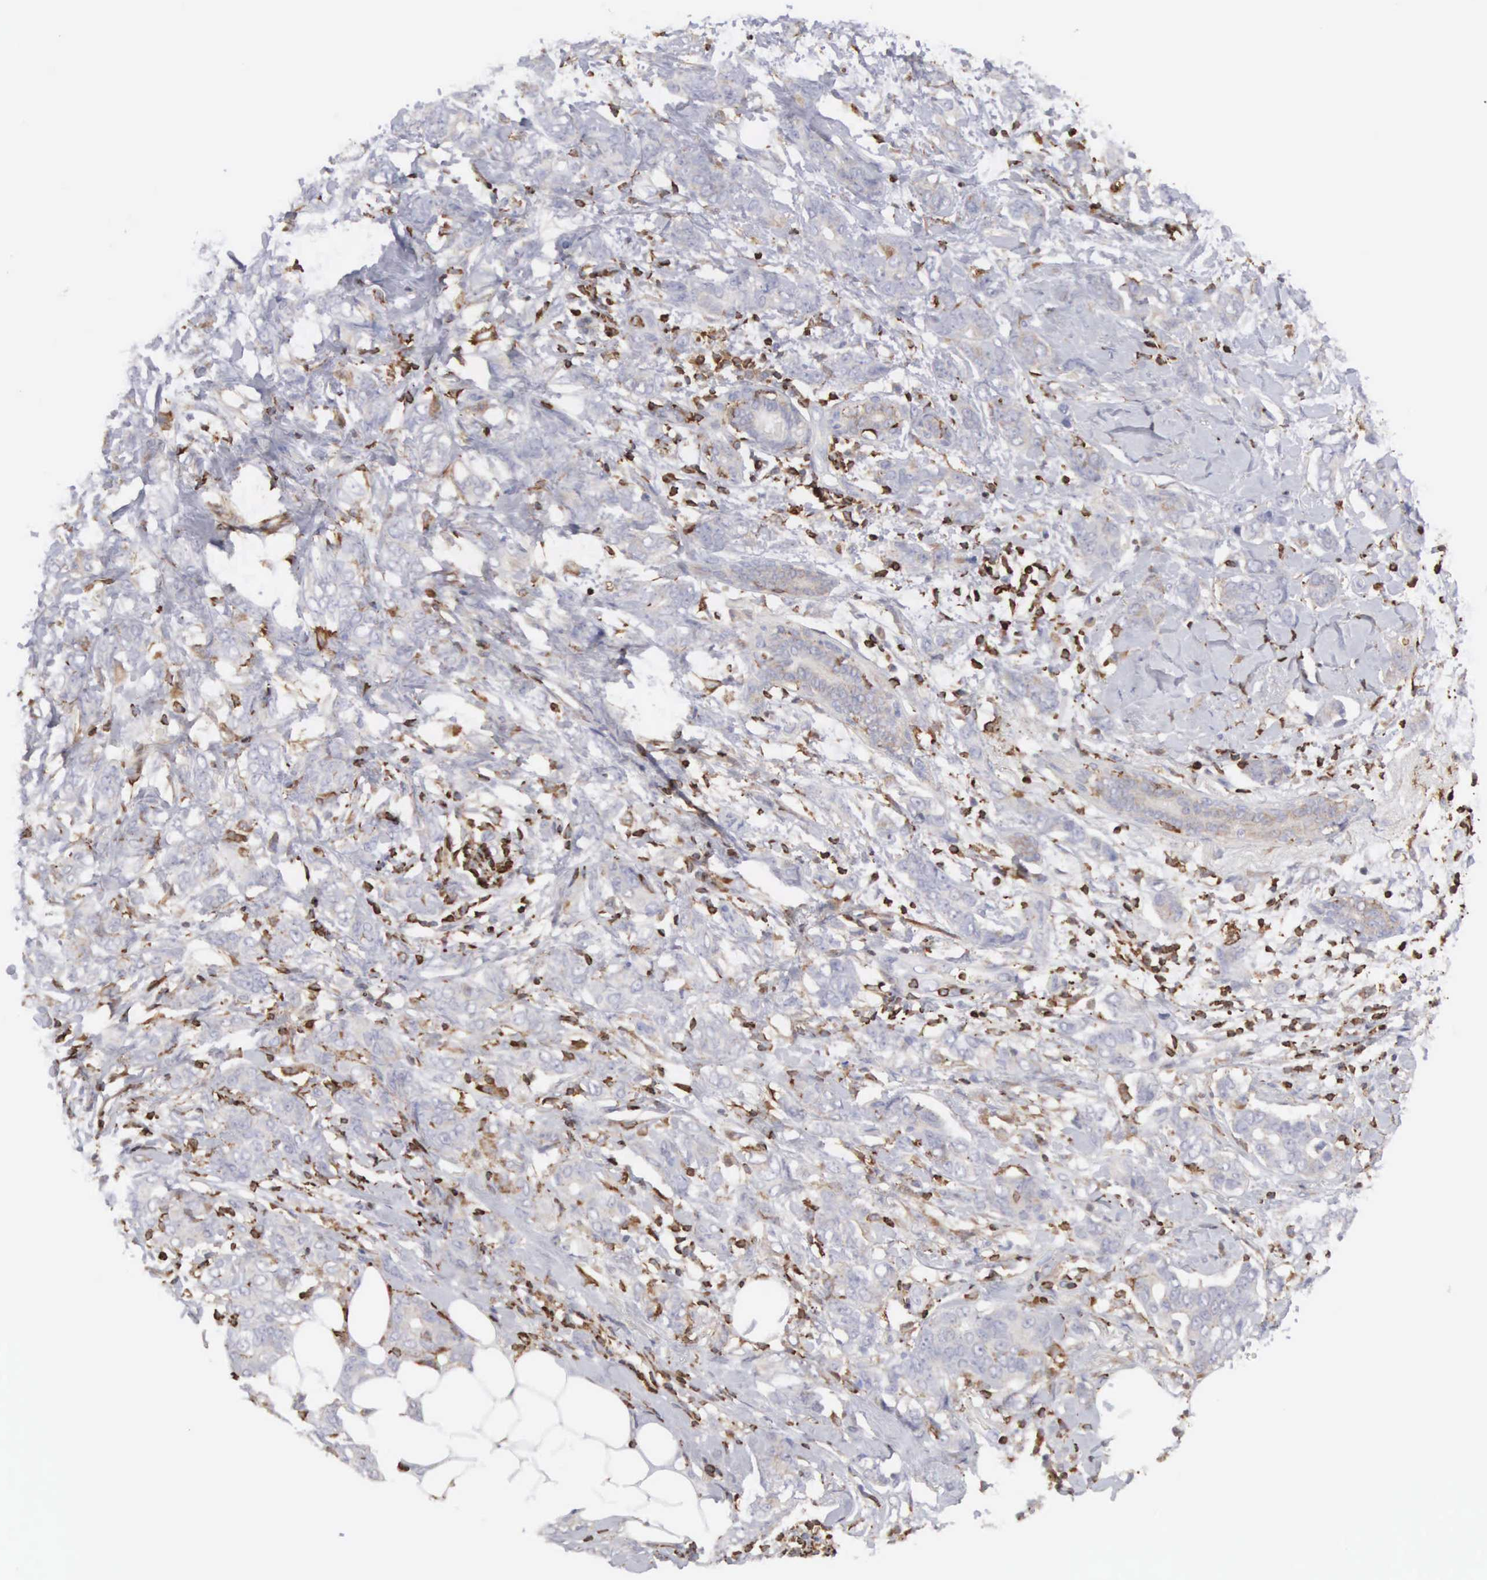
{"staining": {"intensity": "negative", "quantity": "none", "location": "none"}, "tissue": "breast cancer", "cell_type": "Tumor cells", "image_type": "cancer", "snomed": [{"axis": "morphology", "description": "Lobular carcinoma"}, {"axis": "topography", "description": "Breast"}], "caption": "The histopathology image shows no staining of tumor cells in breast lobular carcinoma.", "gene": "SH3BP1", "patient": {"sex": "female", "age": 85}}